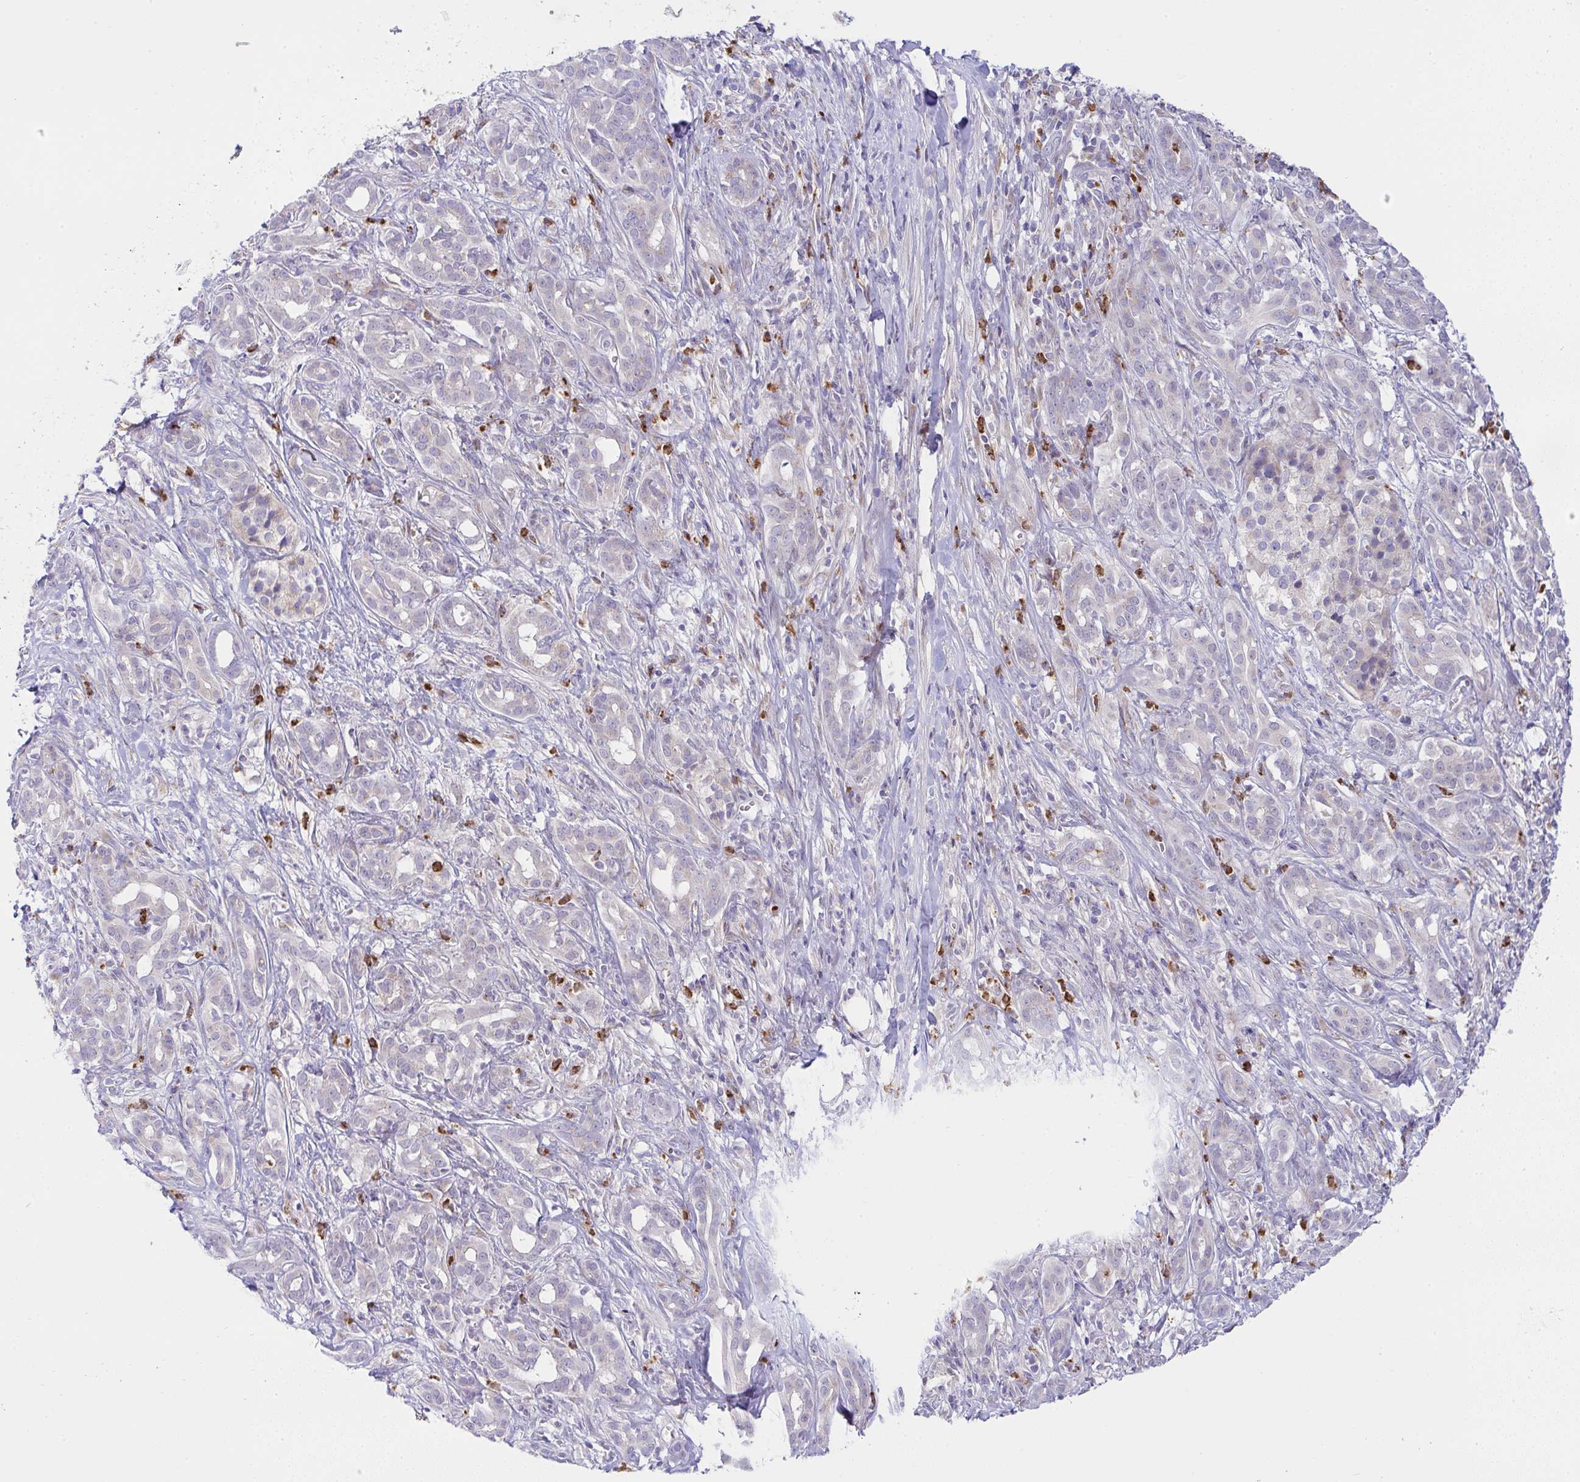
{"staining": {"intensity": "negative", "quantity": "none", "location": "none"}, "tissue": "pancreatic cancer", "cell_type": "Tumor cells", "image_type": "cancer", "snomed": [{"axis": "morphology", "description": "Adenocarcinoma, NOS"}, {"axis": "topography", "description": "Pancreas"}], "caption": "High power microscopy photomicrograph of an immunohistochemistry (IHC) photomicrograph of pancreatic adenocarcinoma, revealing no significant staining in tumor cells. The staining is performed using DAB (3,3'-diaminobenzidine) brown chromogen with nuclei counter-stained in using hematoxylin.", "gene": "ZNF554", "patient": {"sex": "male", "age": 61}}